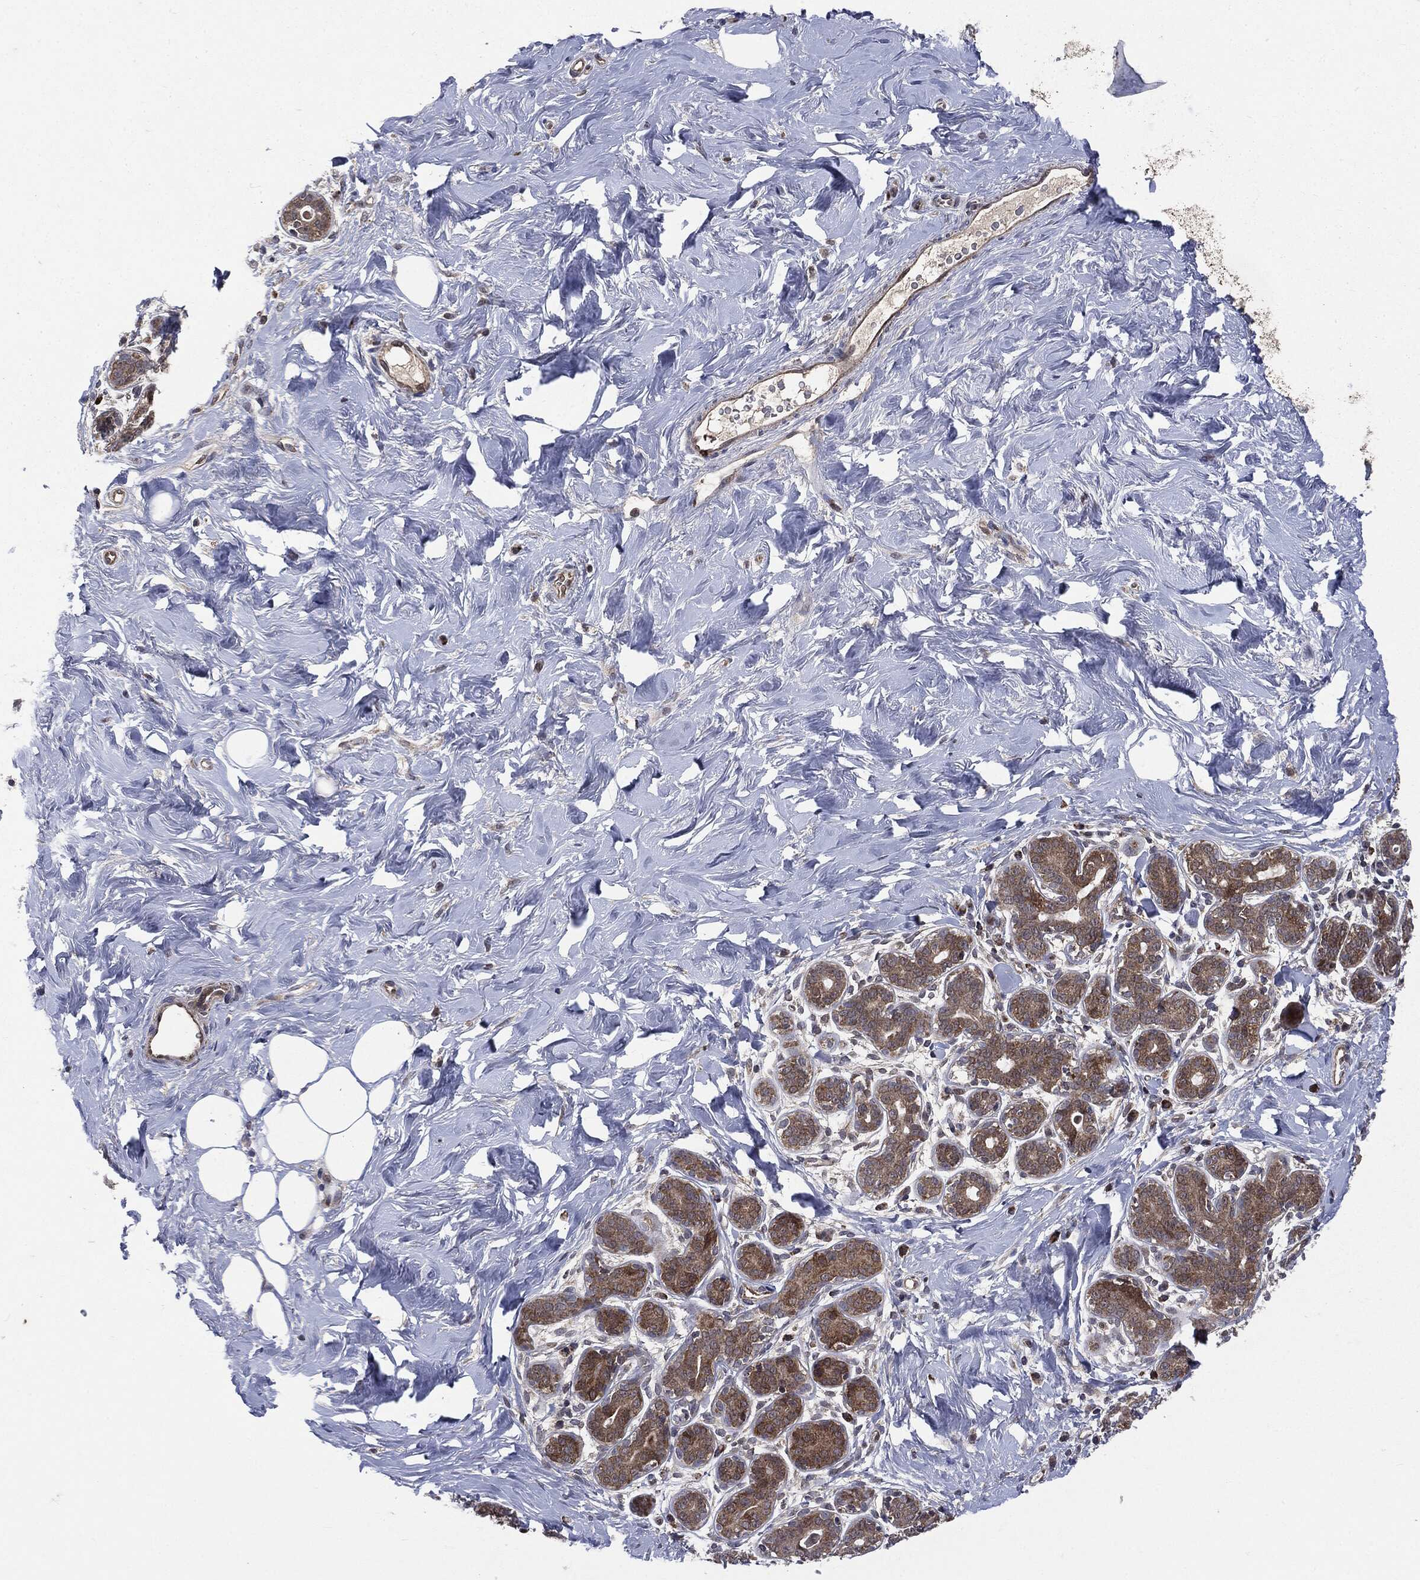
{"staining": {"intensity": "weak", "quantity": ">75%", "location": "cytoplasmic/membranous"}, "tissue": "breast", "cell_type": "Glandular cells", "image_type": "normal", "snomed": [{"axis": "morphology", "description": "Normal tissue, NOS"}, {"axis": "topography", "description": "Breast"}], "caption": "Protein staining shows weak cytoplasmic/membranous expression in approximately >75% of glandular cells in benign breast. (DAB IHC, brown staining for protein, blue staining for nuclei).", "gene": "PTPA", "patient": {"sex": "female", "age": 43}}